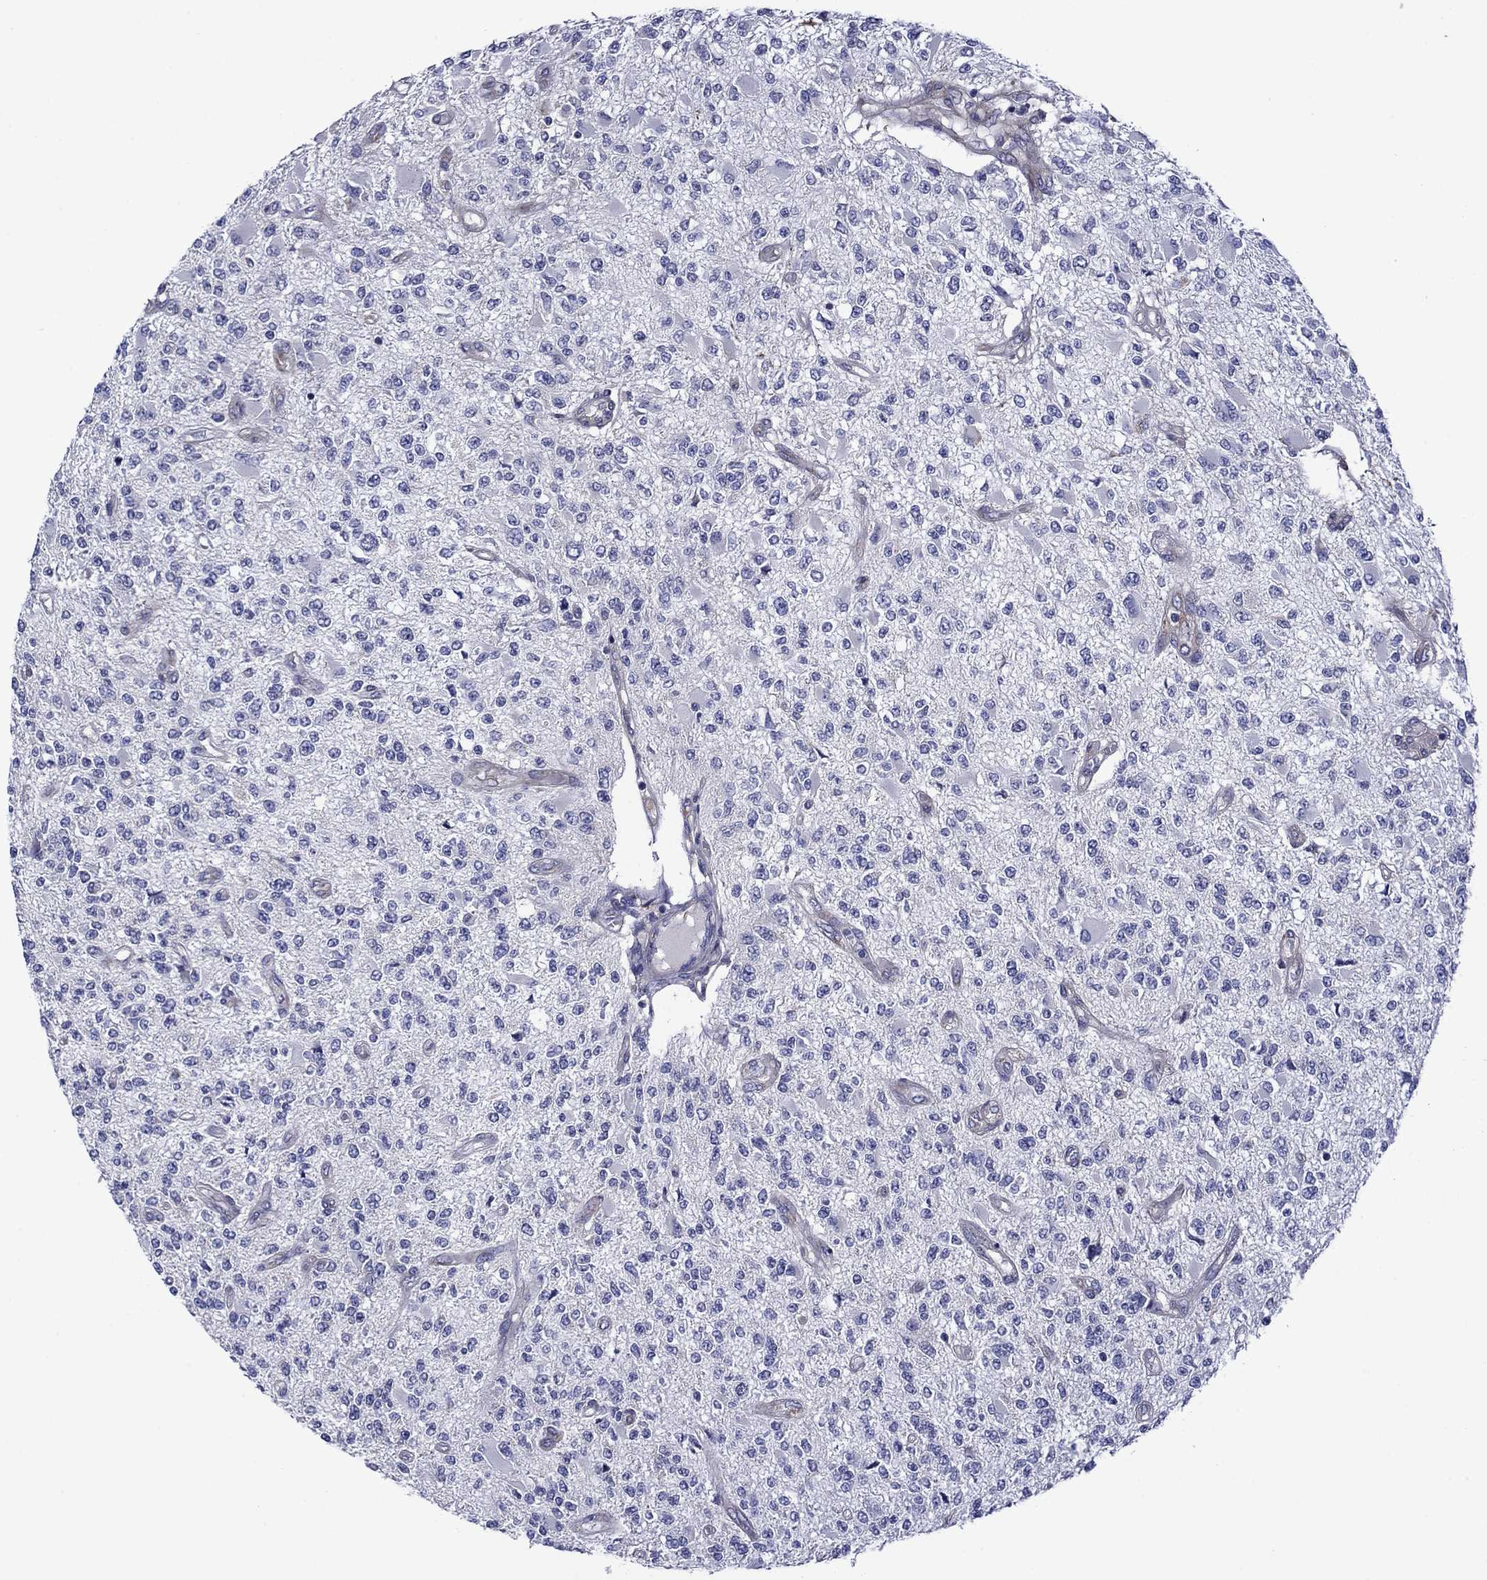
{"staining": {"intensity": "negative", "quantity": "none", "location": "none"}, "tissue": "glioma", "cell_type": "Tumor cells", "image_type": "cancer", "snomed": [{"axis": "morphology", "description": "Glioma, malignant, High grade"}, {"axis": "topography", "description": "Brain"}], "caption": "High magnification brightfield microscopy of malignant glioma (high-grade) stained with DAB (brown) and counterstained with hematoxylin (blue): tumor cells show no significant positivity. Brightfield microscopy of immunohistochemistry stained with DAB (brown) and hematoxylin (blue), captured at high magnification.", "gene": "HSPG2", "patient": {"sex": "female", "age": 63}}